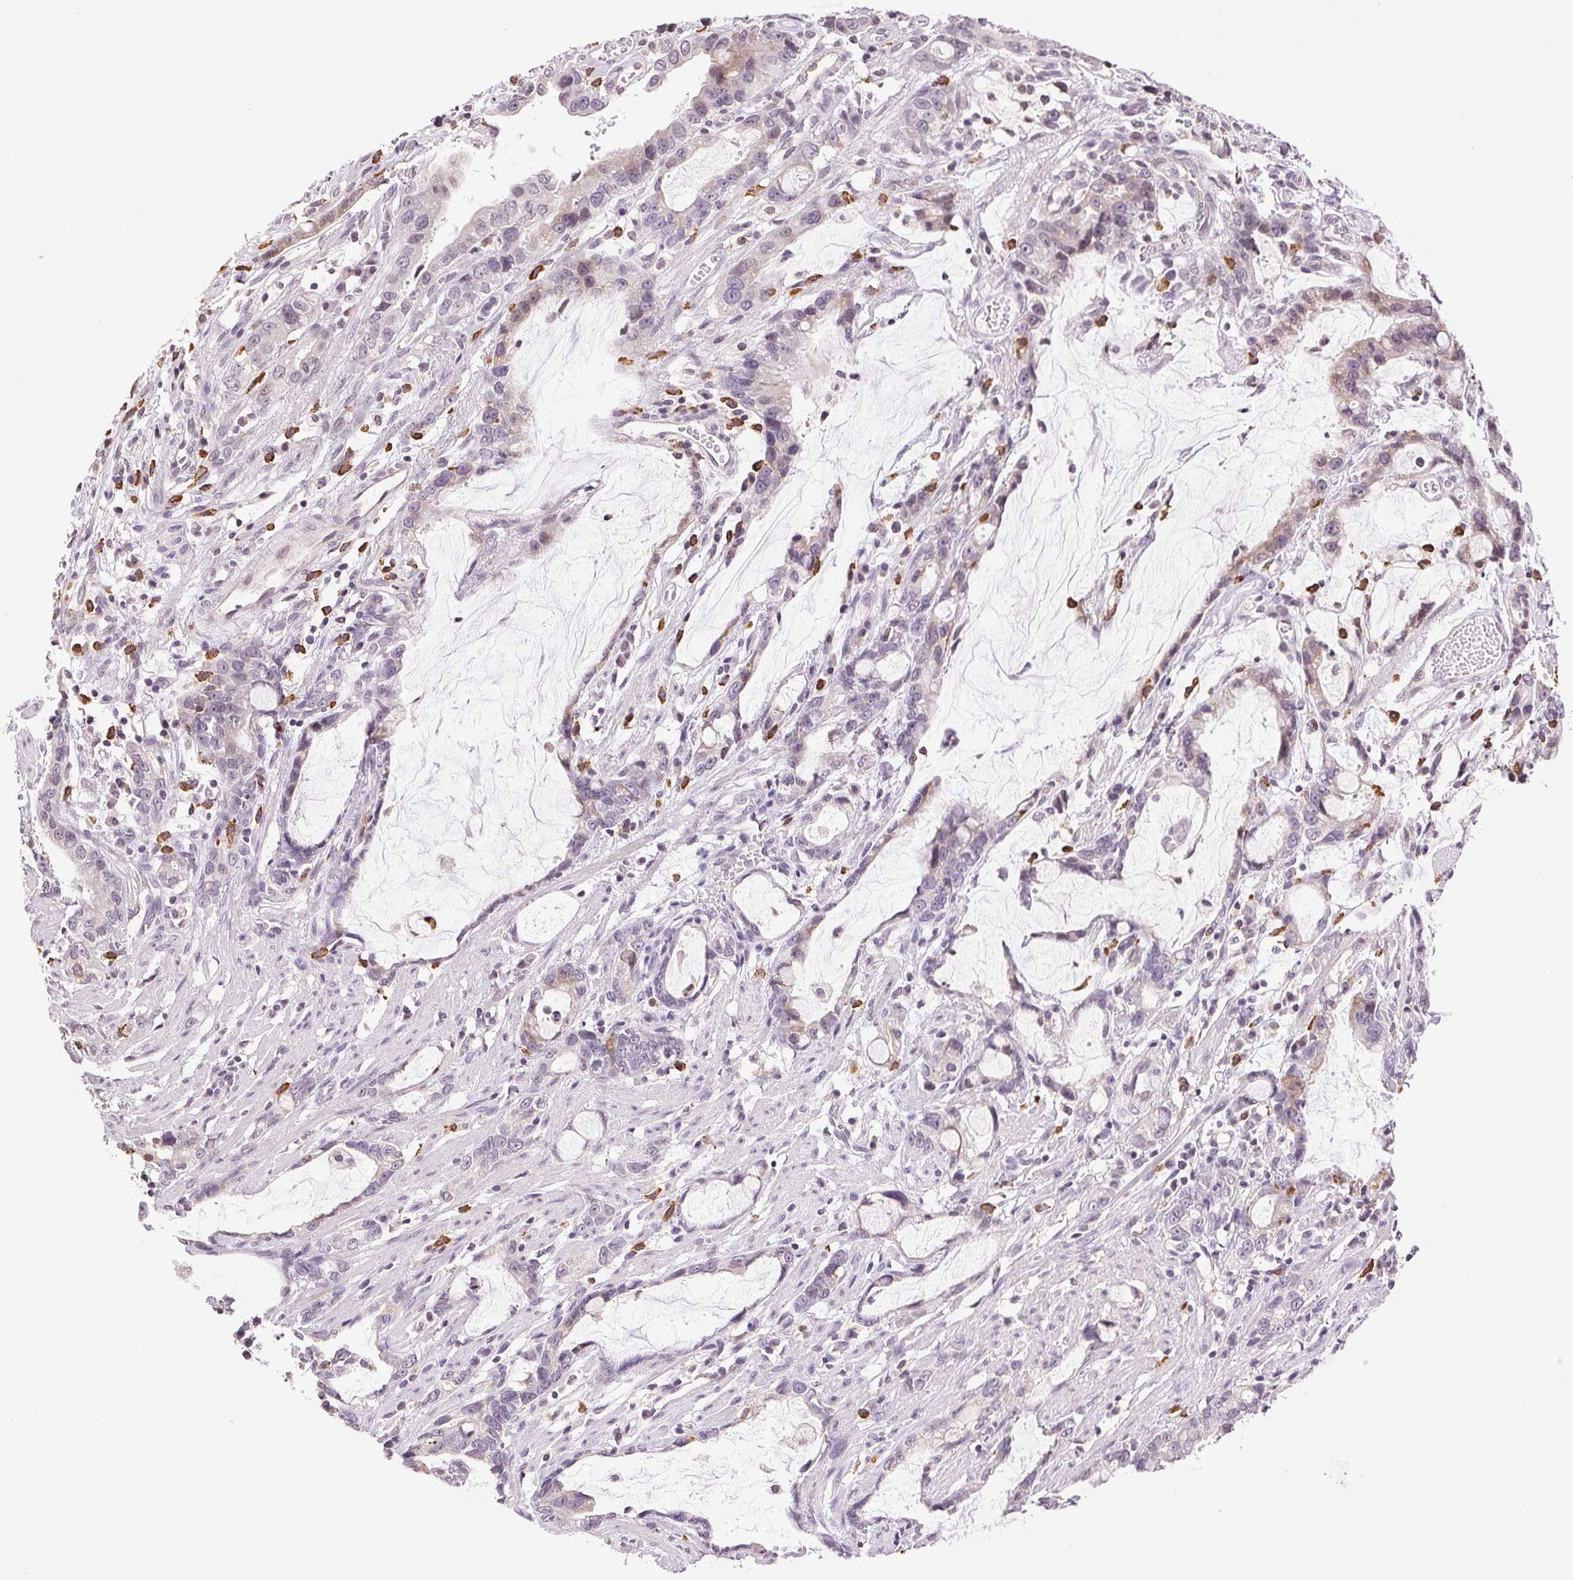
{"staining": {"intensity": "weak", "quantity": "<25%", "location": "nuclear"}, "tissue": "stomach cancer", "cell_type": "Tumor cells", "image_type": "cancer", "snomed": [{"axis": "morphology", "description": "Adenocarcinoma, NOS"}, {"axis": "topography", "description": "Stomach"}], "caption": "Tumor cells are negative for brown protein staining in stomach cancer (adenocarcinoma). (Immunohistochemistry (ihc), brightfield microscopy, high magnification).", "gene": "TNNT3", "patient": {"sex": "male", "age": 55}}